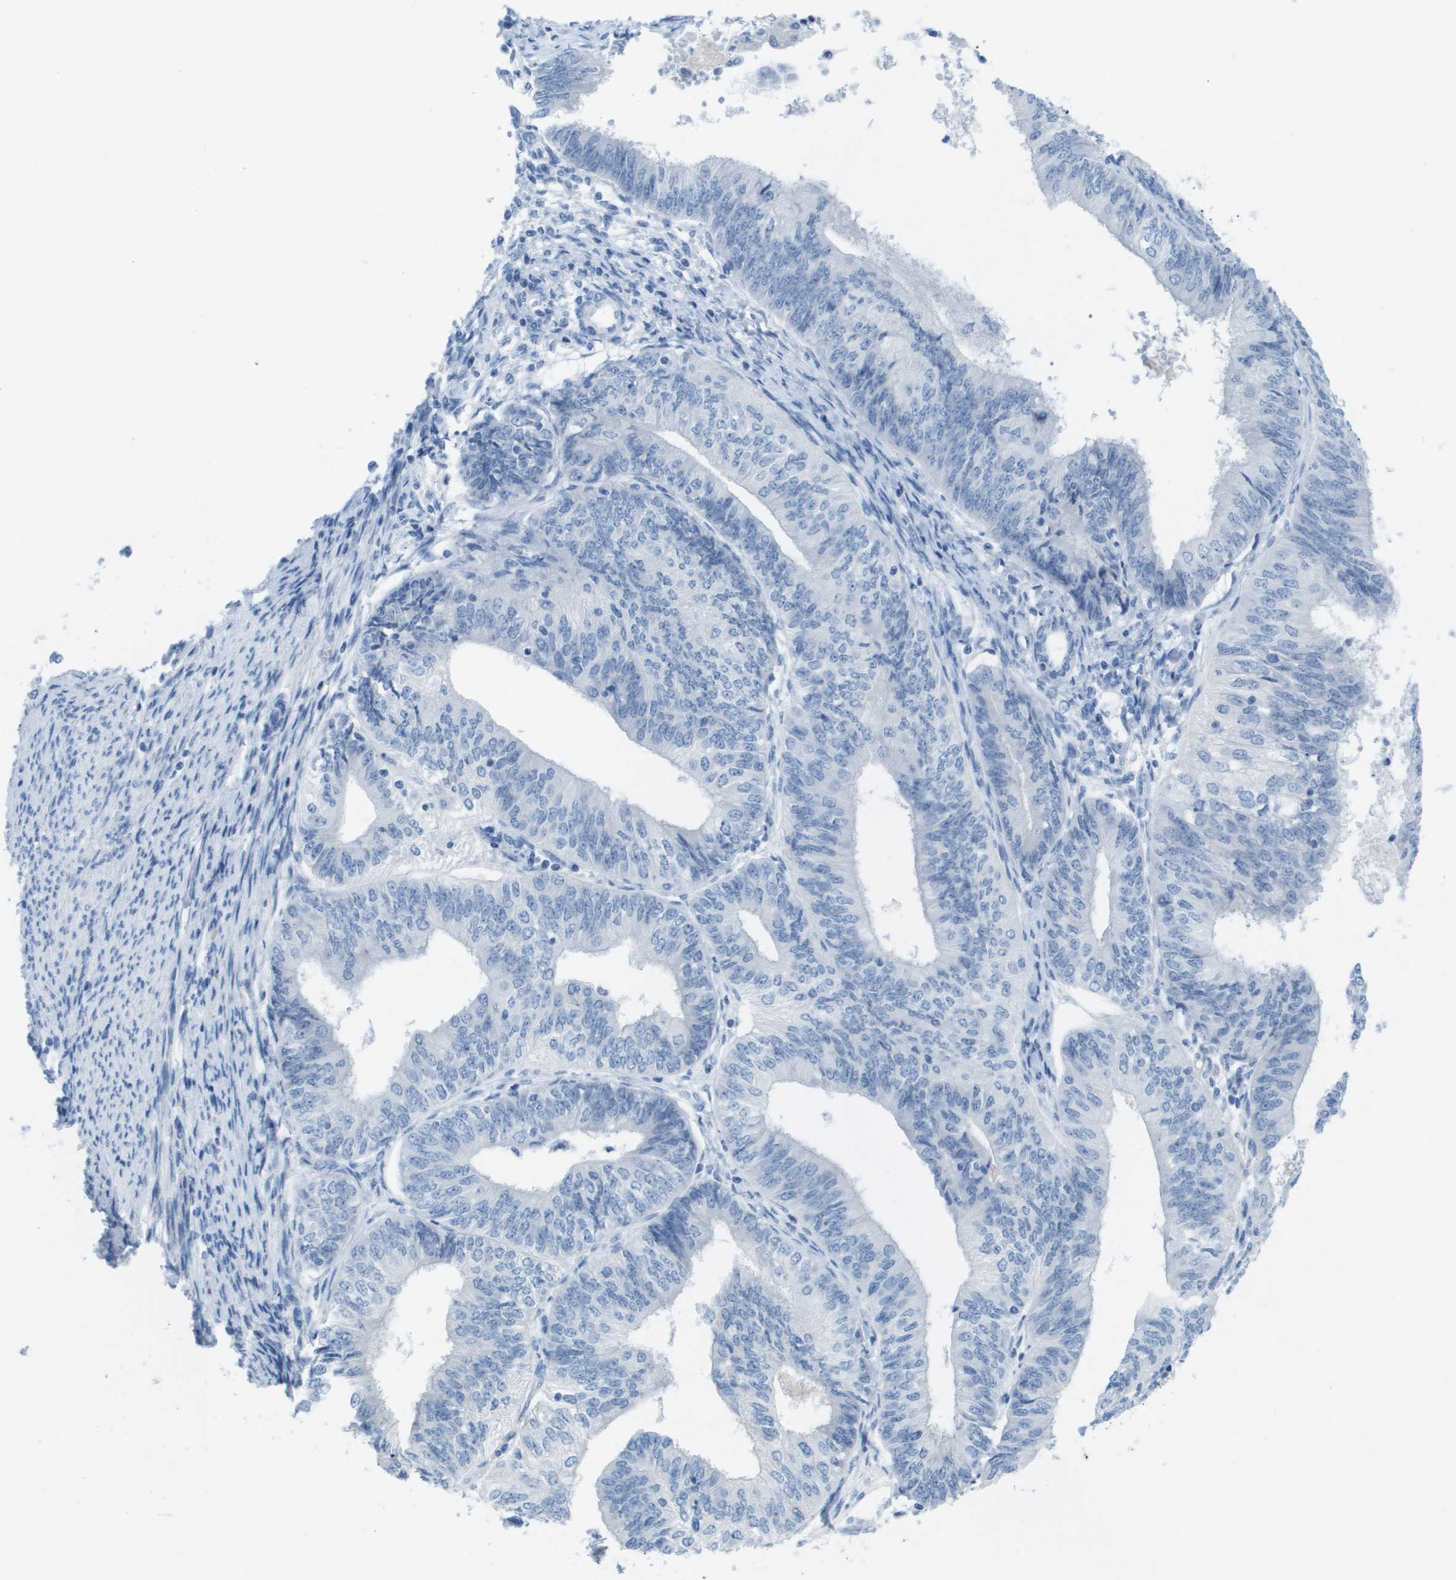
{"staining": {"intensity": "negative", "quantity": "none", "location": "none"}, "tissue": "endometrial cancer", "cell_type": "Tumor cells", "image_type": "cancer", "snomed": [{"axis": "morphology", "description": "Adenocarcinoma, NOS"}, {"axis": "topography", "description": "Endometrium"}], "caption": "This is an immunohistochemistry (IHC) micrograph of human endometrial cancer. There is no positivity in tumor cells.", "gene": "GPR18", "patient": {"sex": "female", "age": 58}}